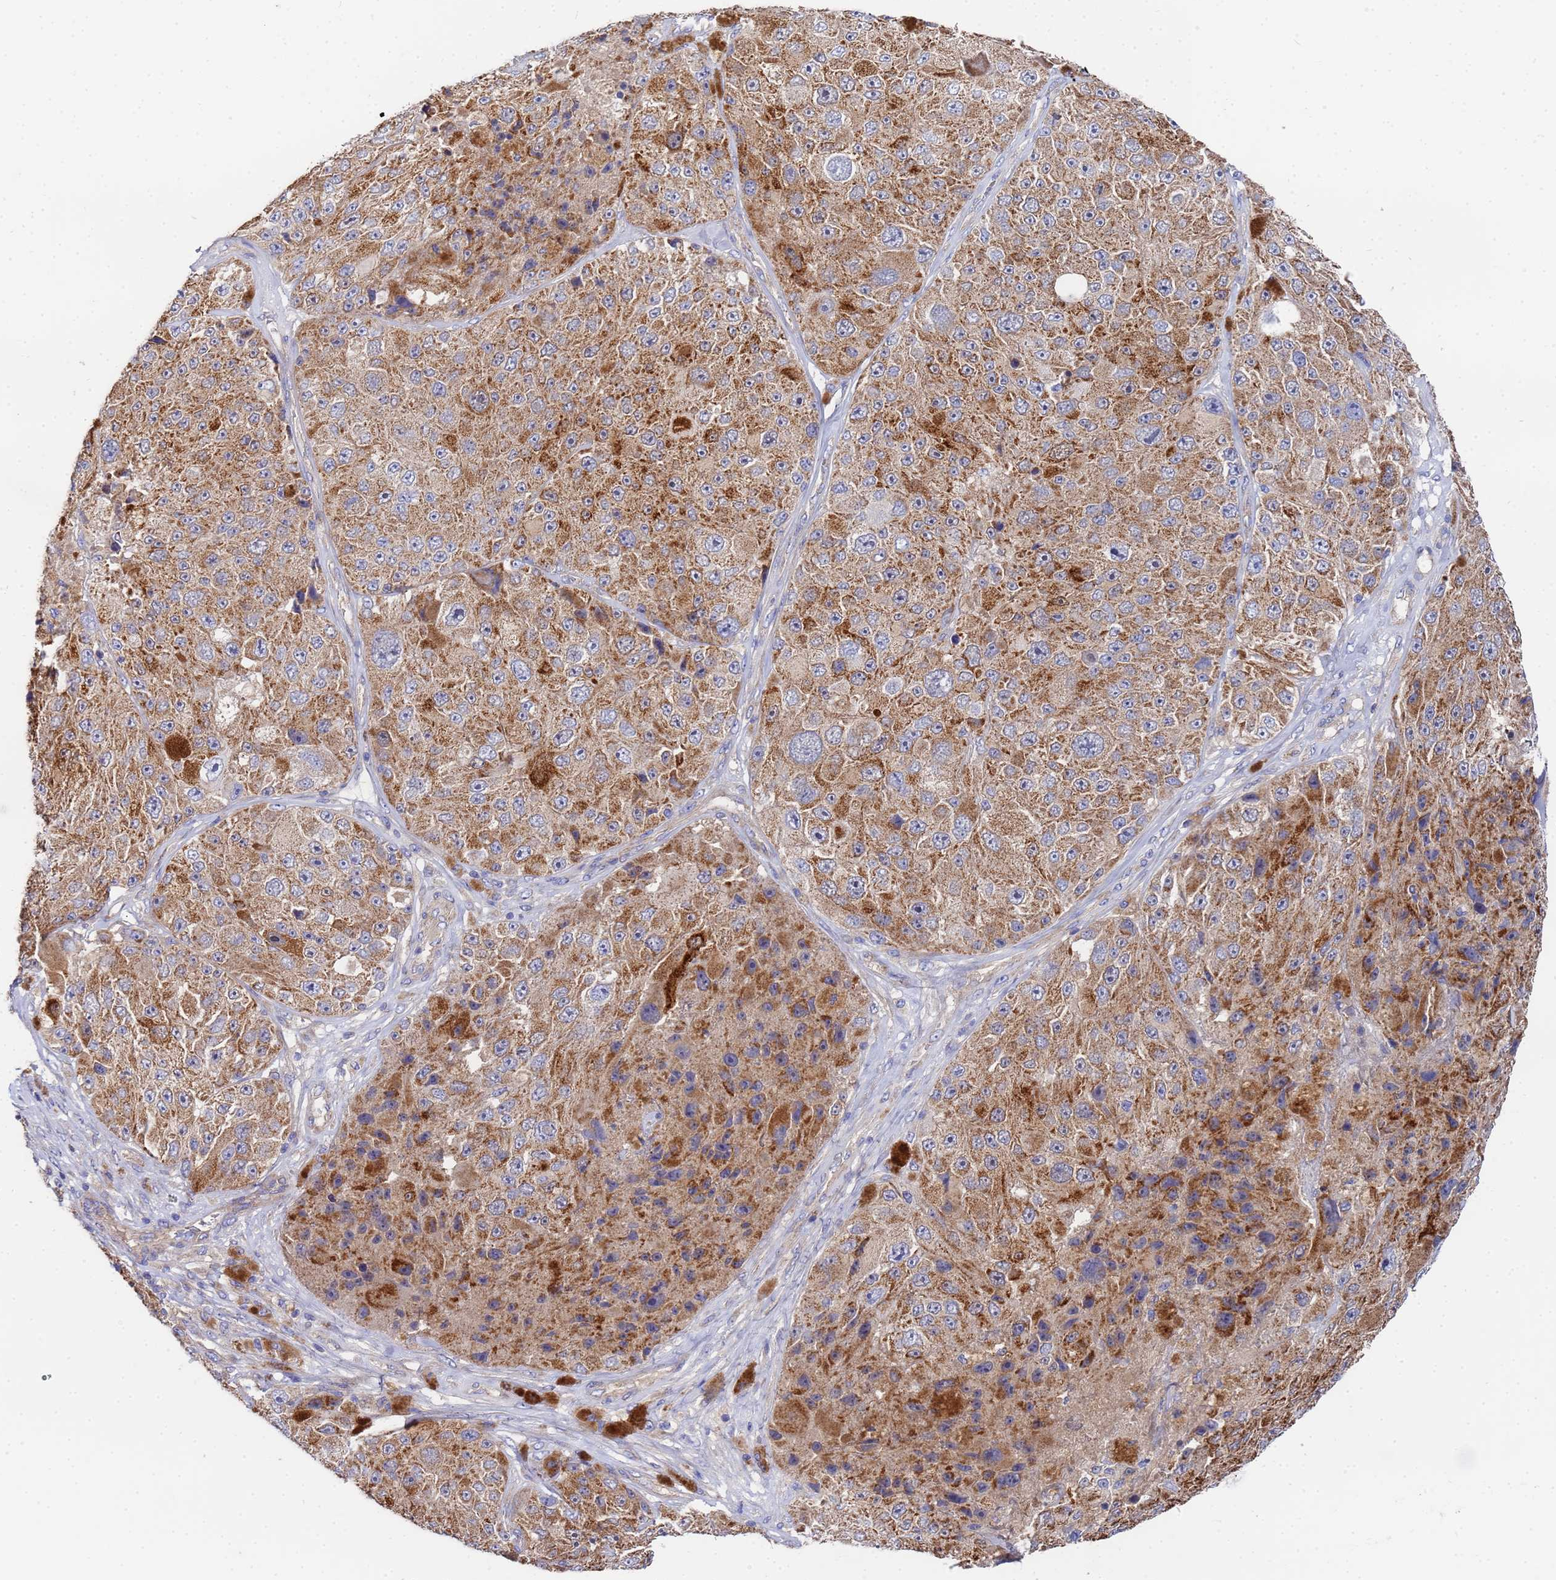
{"staining": {"intensity": "moderate", "quantity": ">75%", "location": "cytoplasmic/membranous"}, "tissue": "melanoma", "cell_type": "Tumor cells", "image_type": "cancer", "snomed": [{"axis": "morphology", "description": "Malignant melanoma, Metastatic site"}, {"axis": "topography", "description": "Lymph node"}], "caption": "A photomicrograph showing moderate cytoplasmic/membranous expression in about >75% of tumor cells in melanoma, as visualized by brown immunohistochemical staining.", "gene": "FAHD2A", "patient": {"sex": "male", "age": 62}}